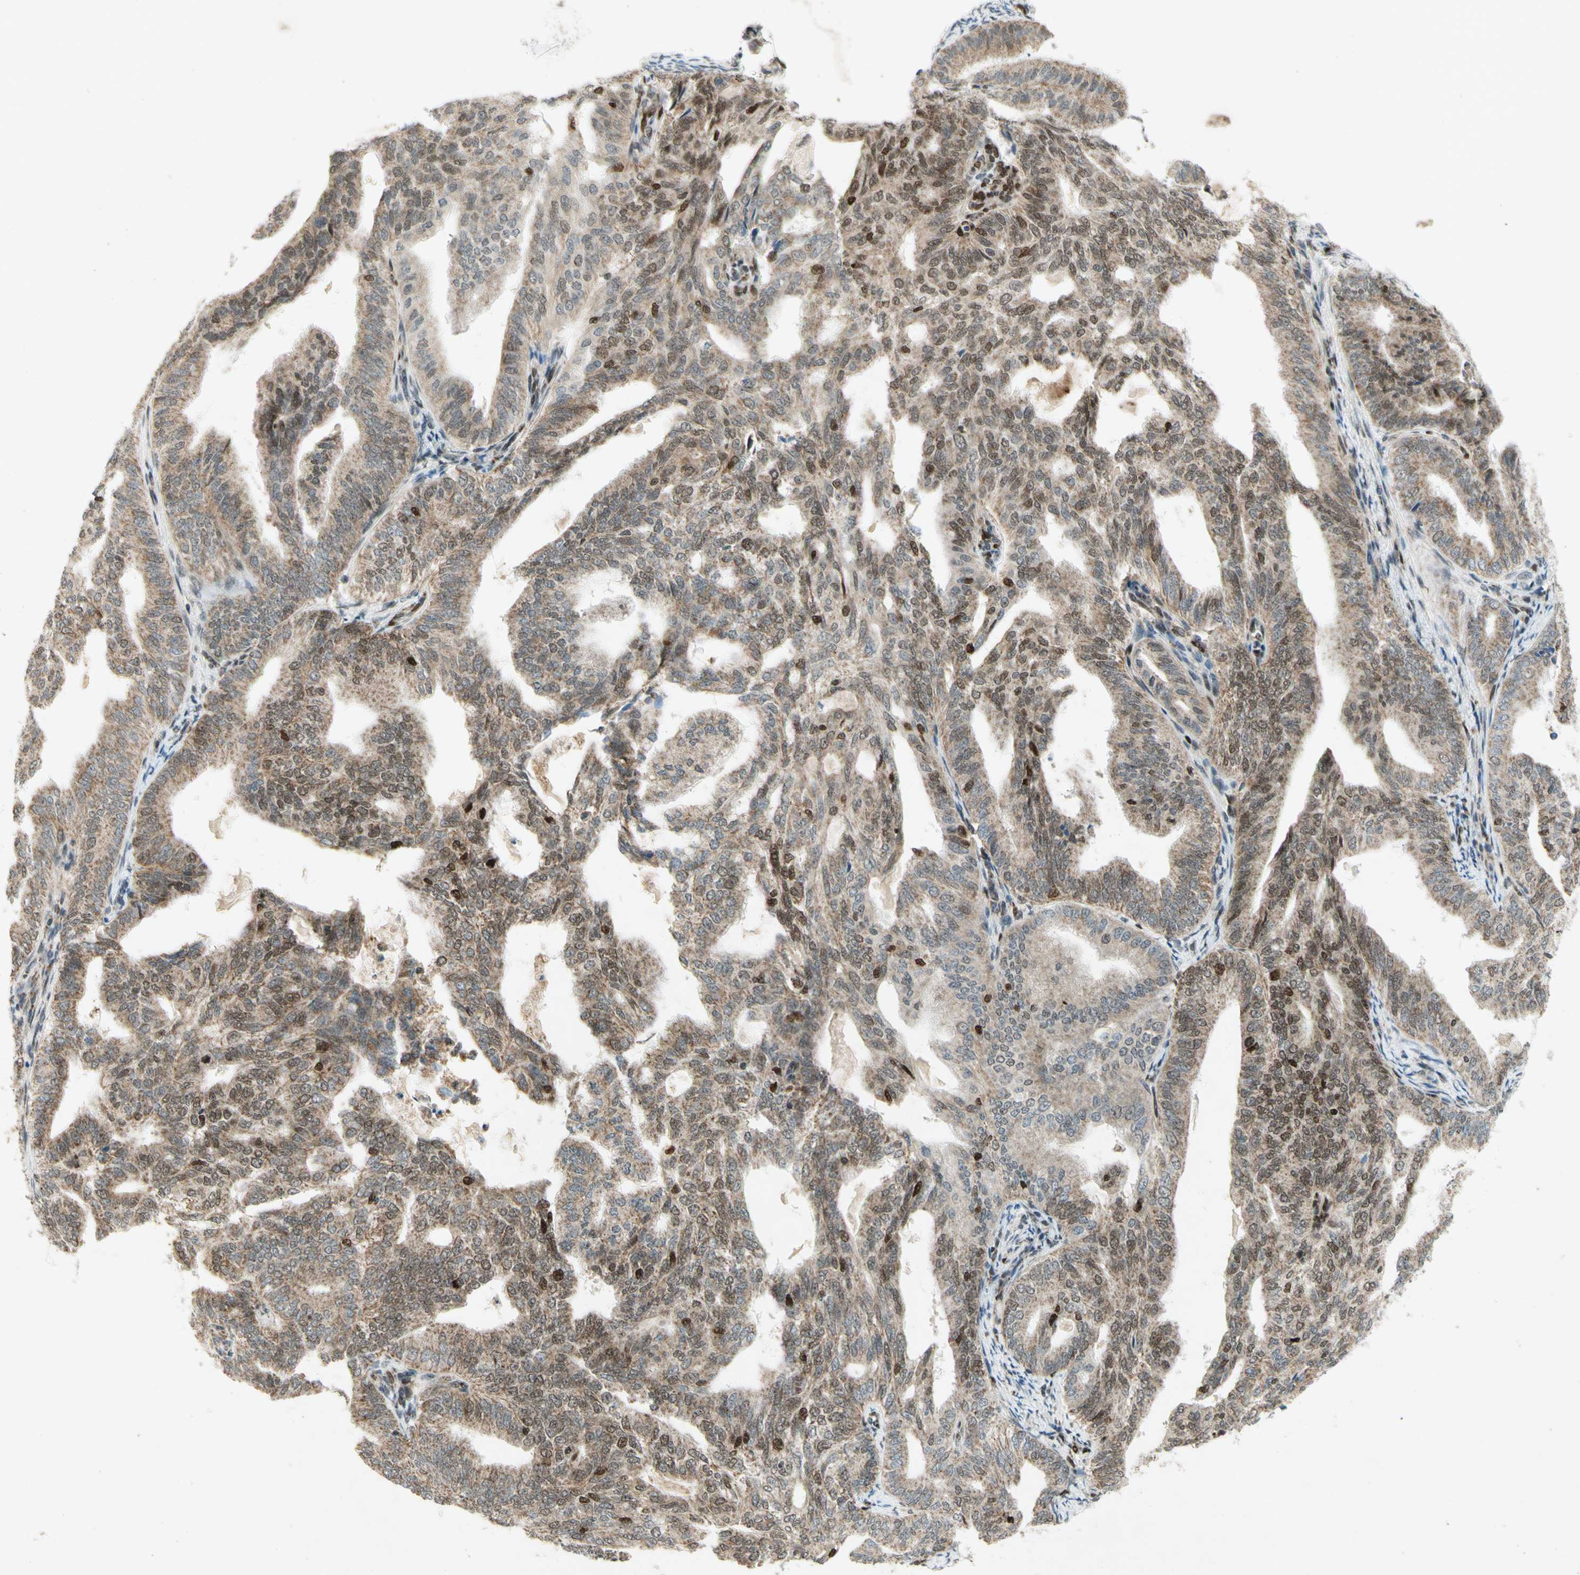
{"staining": {"intensity": "negative", "quantity": "none", "location": "none"}, "tissue": "endometrial cancer", "cell_type": "Tumor cells", "image_type": "cancer", "snomed": [{"axis": "morphology", "description": "Adenocarcinoma, NOS"}, {"axis": "topography", "description": "Endometrium"}], "caption": "Endometrial adenocarcinoma was stained to show a protein in brown. There is no significant staining in tumor cells.", "gene": "DNMT3A", "patient": {"sex": "female", "age": 58}}